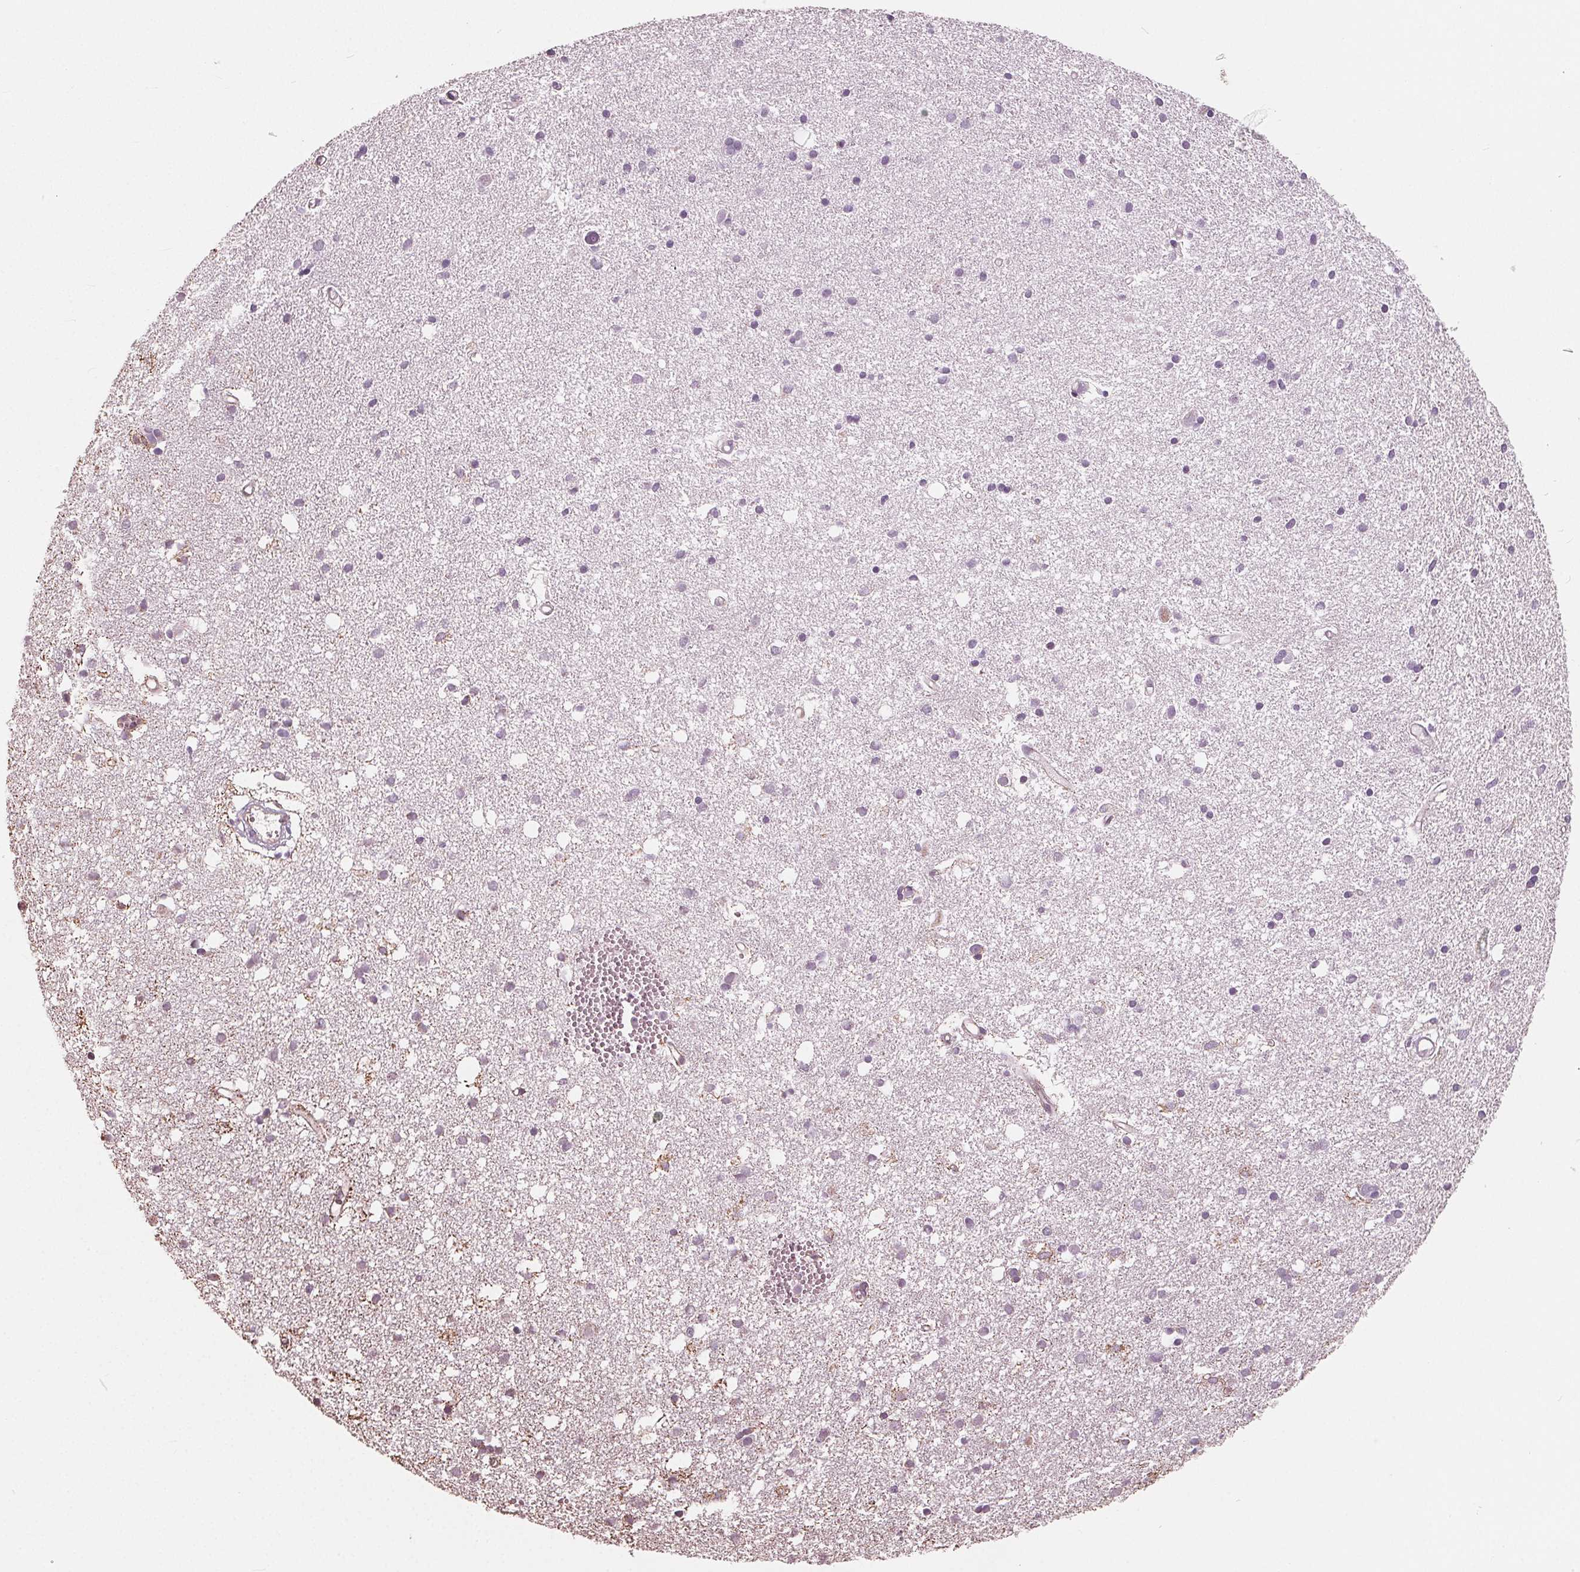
{"staining": {"intensity": "moderate", "quantity": "<25%", "location": "cytoplasmic/membranous"}, "tissue": "cerebral cortex", "cell_type": "Endothelial cells", "image_type": "normal", "snomed": [{"axis": "morphology", "description": "Normal tissue, NOS"}, {"axis": "morphology", "description": "Glioma, malignant, High grade"}, {"axis": "topography", "description": "Cerebral cortex"}], "caption": "A high-resolution histopathology image shows immunohistochemistry staining of normal cerebral cortex, which exhibits moderate cytoplasmic/membranous expression in about <25% of endothelial cells. The staining was performed using DAB, with brown indicating positive protein expression. Nuclei are stained blue with hematoxylin.", "gene": "DCAF4L2", "patient": {"sex": "male", "age": 71}}